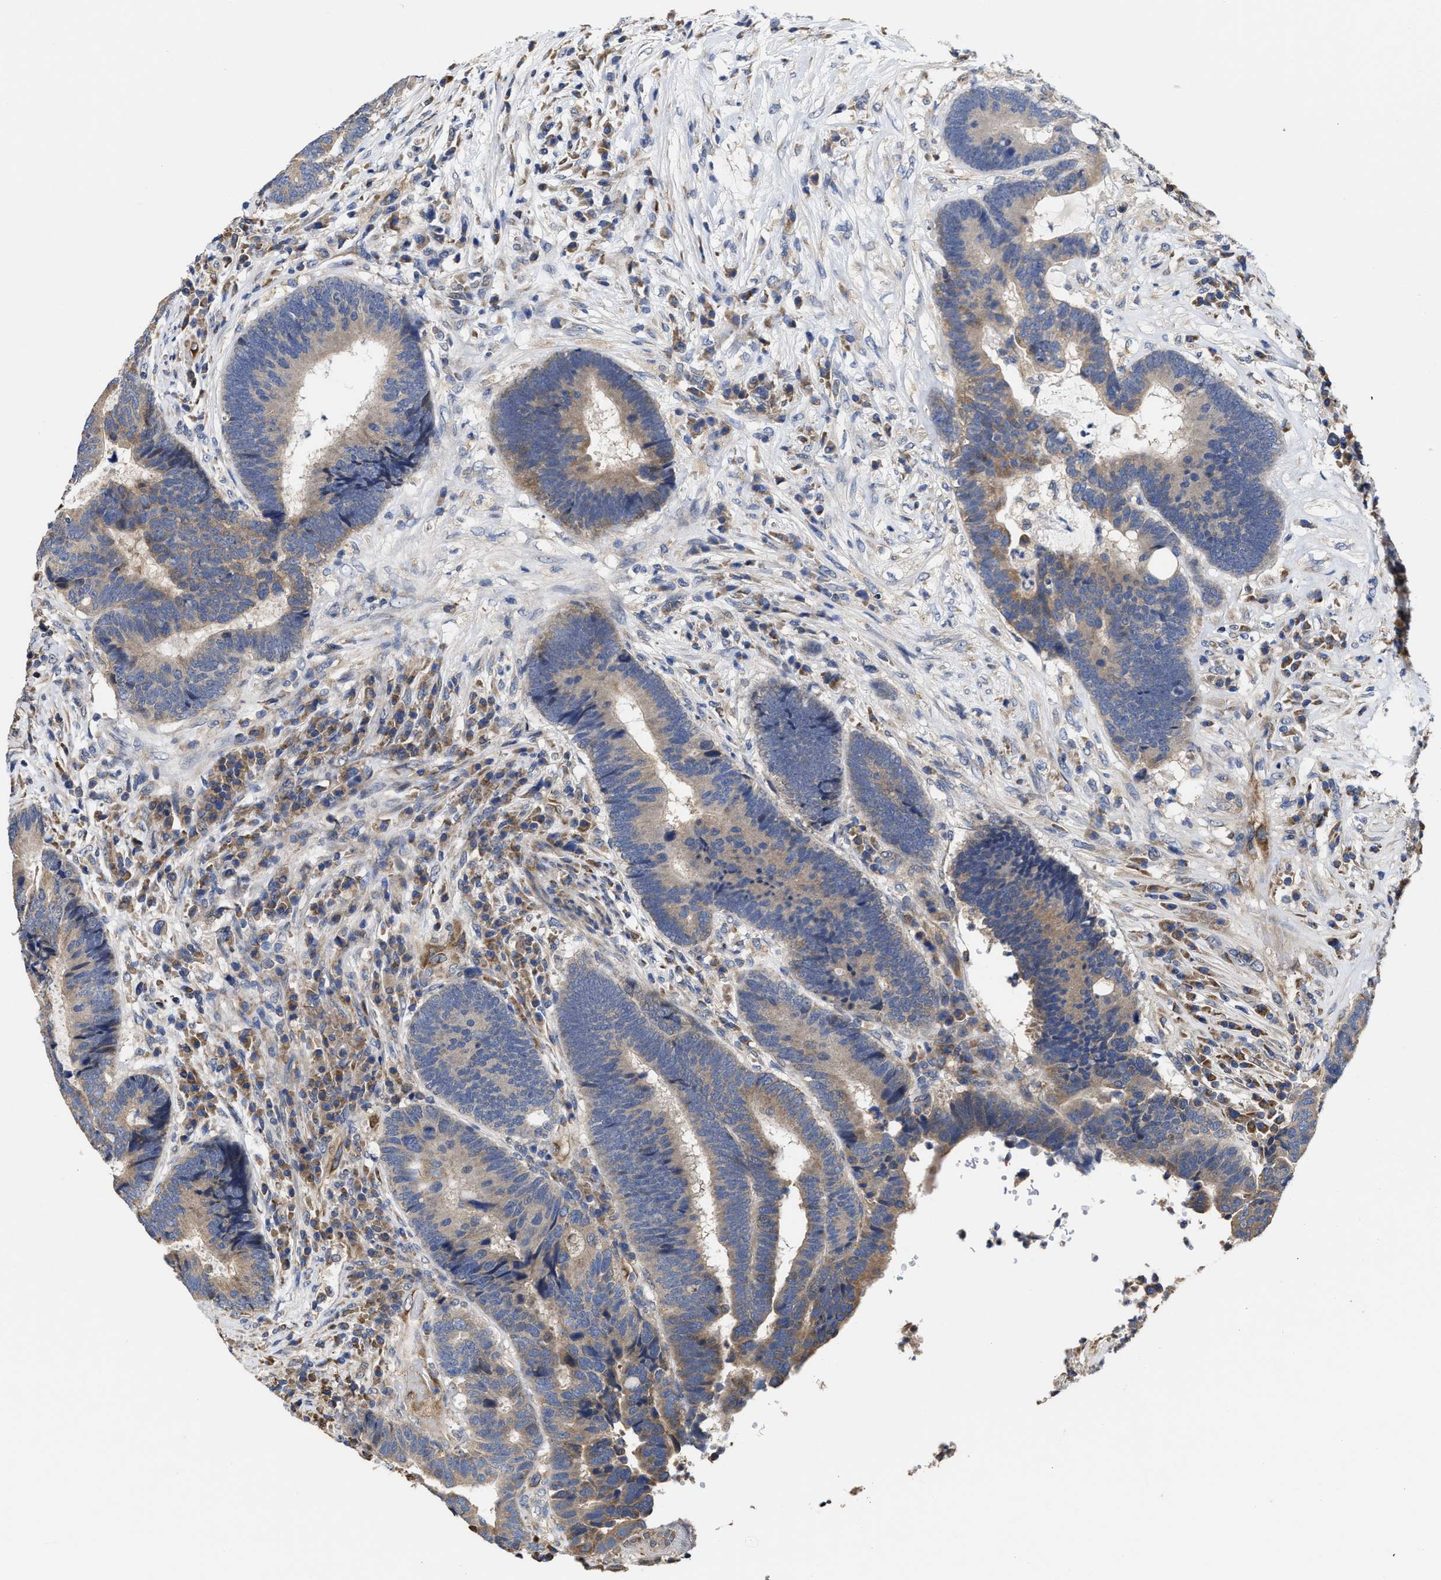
{"staining": {"intensity": "moderate", "quantity": "<25%", "location": "cytoplasmic/membranous"}, "tissue": "colorectal cancer", "cell_type": "Tumor cells", "image_type": "cancer", "snomed": [{"axis": "morphology", "description": "Adenocarcinoma, NOS"}, {"axis": "topography", "description": "Rectum"}], "caption": "Approximately <25% of tumor cells in adenocarcinoma (colorectal) show moderate cytoplasmic/membranous protein staining as visualized by brown immunohistochemical staining.", "gene": "TRAF6", "patient": {"sex": "female", "age": 89}}